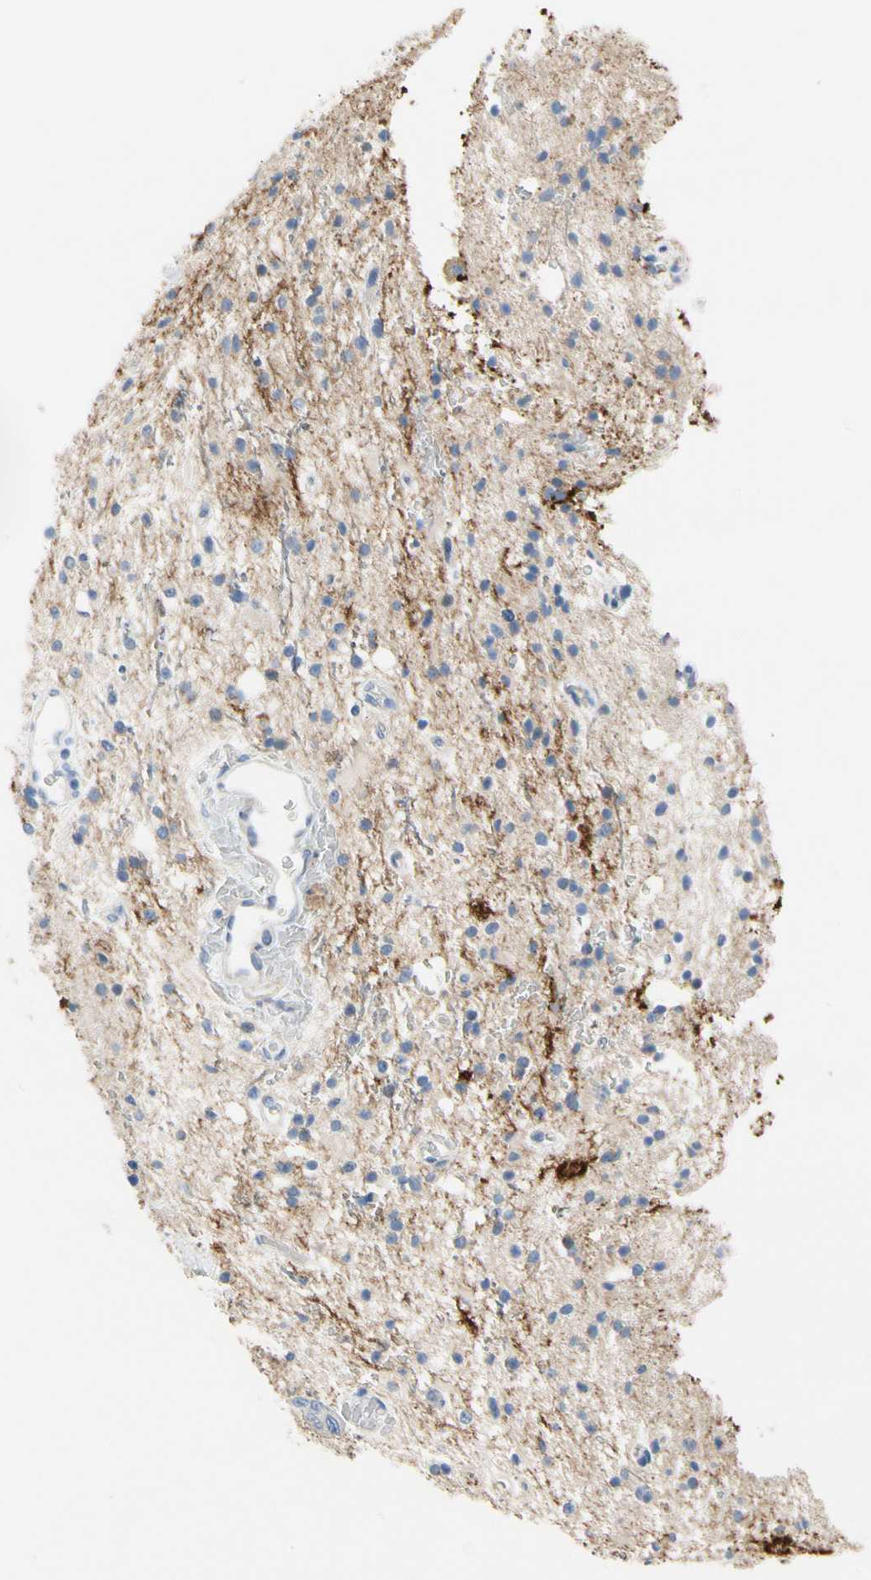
{"staining": {"intensity": "negative", "quantity": "none", "location": "none"}, "tissue": "glioma", "cell_type": "Tumor cells", "image_type": "cancer", "snomed": [{"axis": "morphology", "description": "Glioma, malignant, High grade"}, {"axis": "topography", "description": "Brain"}], "caption": "A photomicrograph of glioma stained for a protein demonstrates no brown staining in tumor cells.", "gene": "STXBP1", "patient": {"sex": "male", "age": 47}}